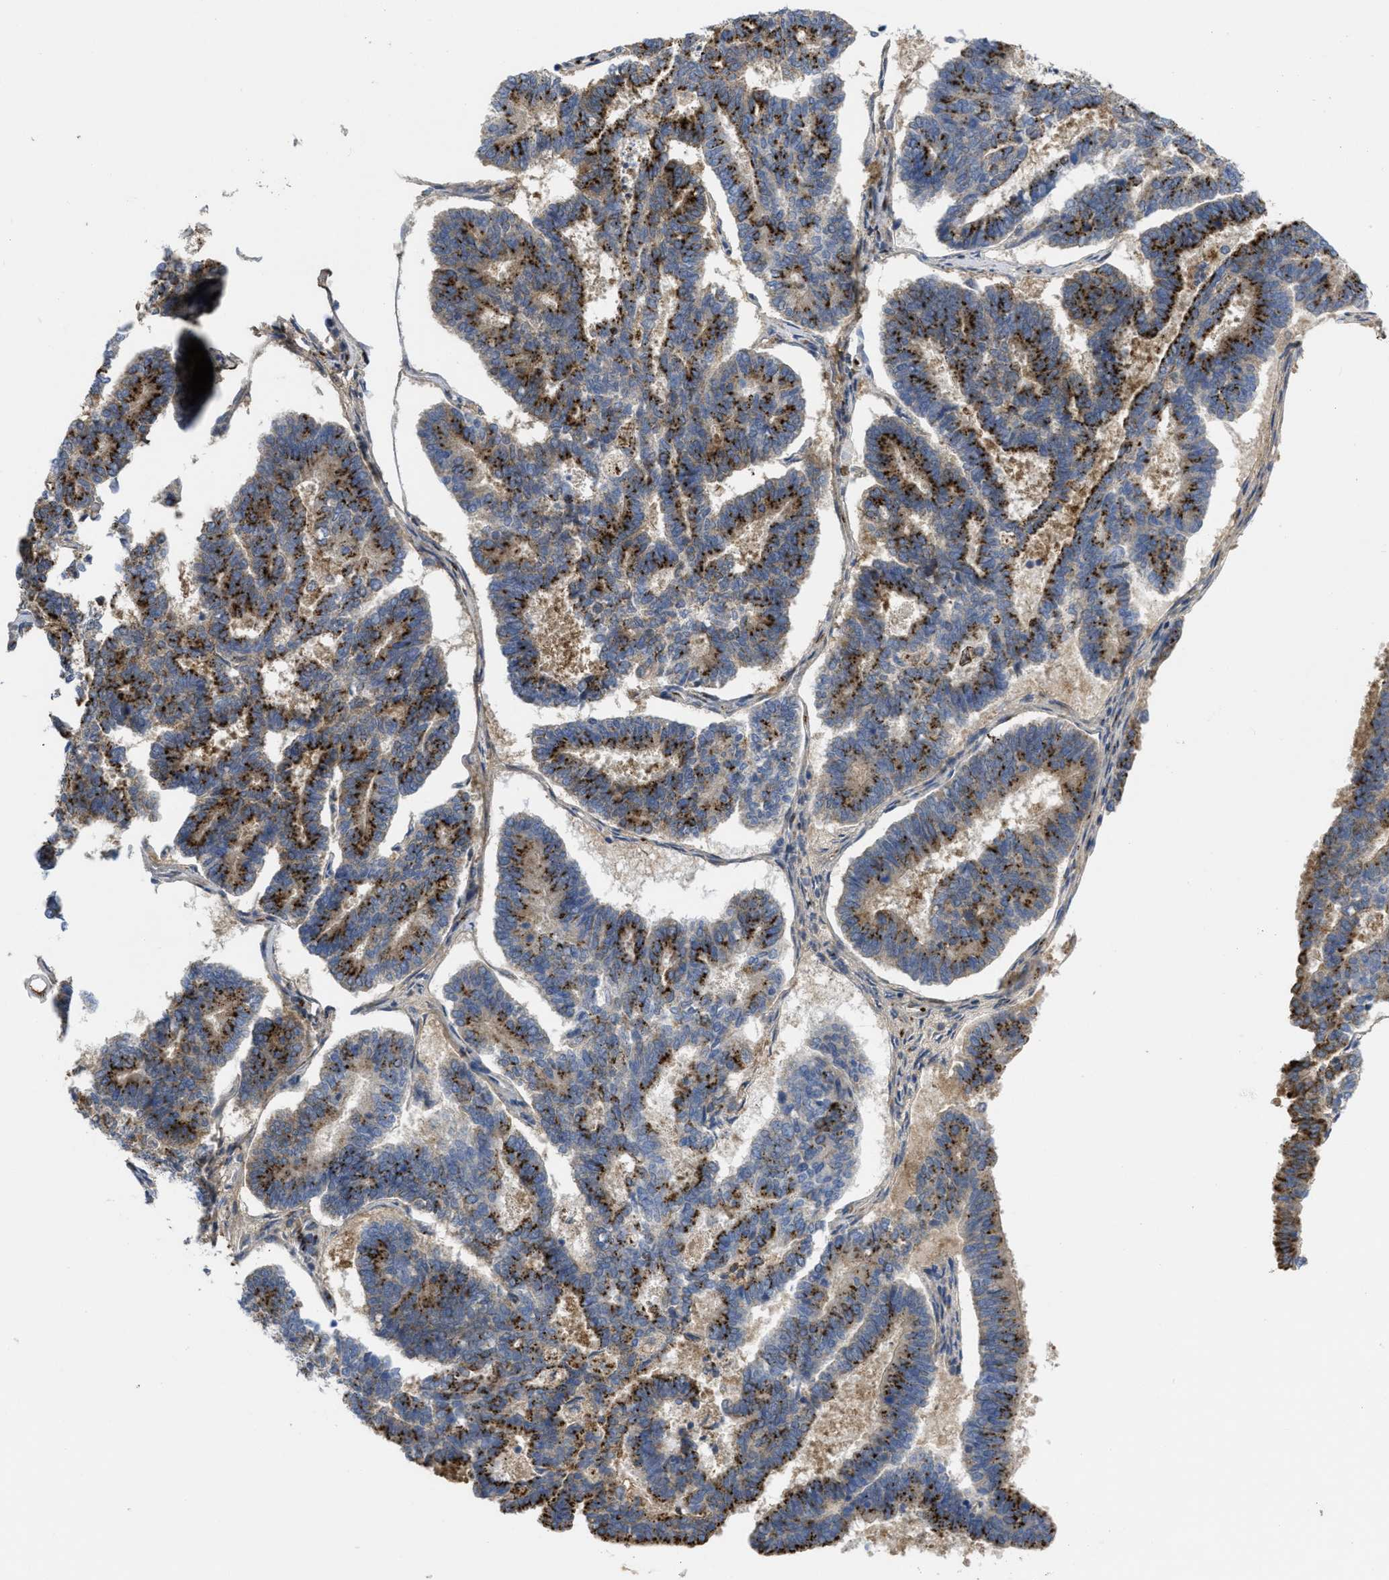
{"staining": {"intensity": "strong", "quantity": "25%-75%", "location": "cytoplasmic/membranous"}, "tissue": "endometrial cancer", "cell_type": "Tumor cells", "image_type": "cancer", "snomed": [{"axis": "morphology", "description": "Adenocarcinoma, NOS"}, {"axis": "topography", "description": "Endometrium"}], "caption": "Endometrial adenocarcinoma stained with DAB (3,3'-diaminobenzidine) IHC demonstrates high levels of strong cytoplasmic/membranous expression in approximately 25%-75% of tumor cells. Ihc stains the protein of interest in brown and the nuclei are stained blue.", "gene": "ZNF70", "patient": {"sex": "female", "age": 70}}